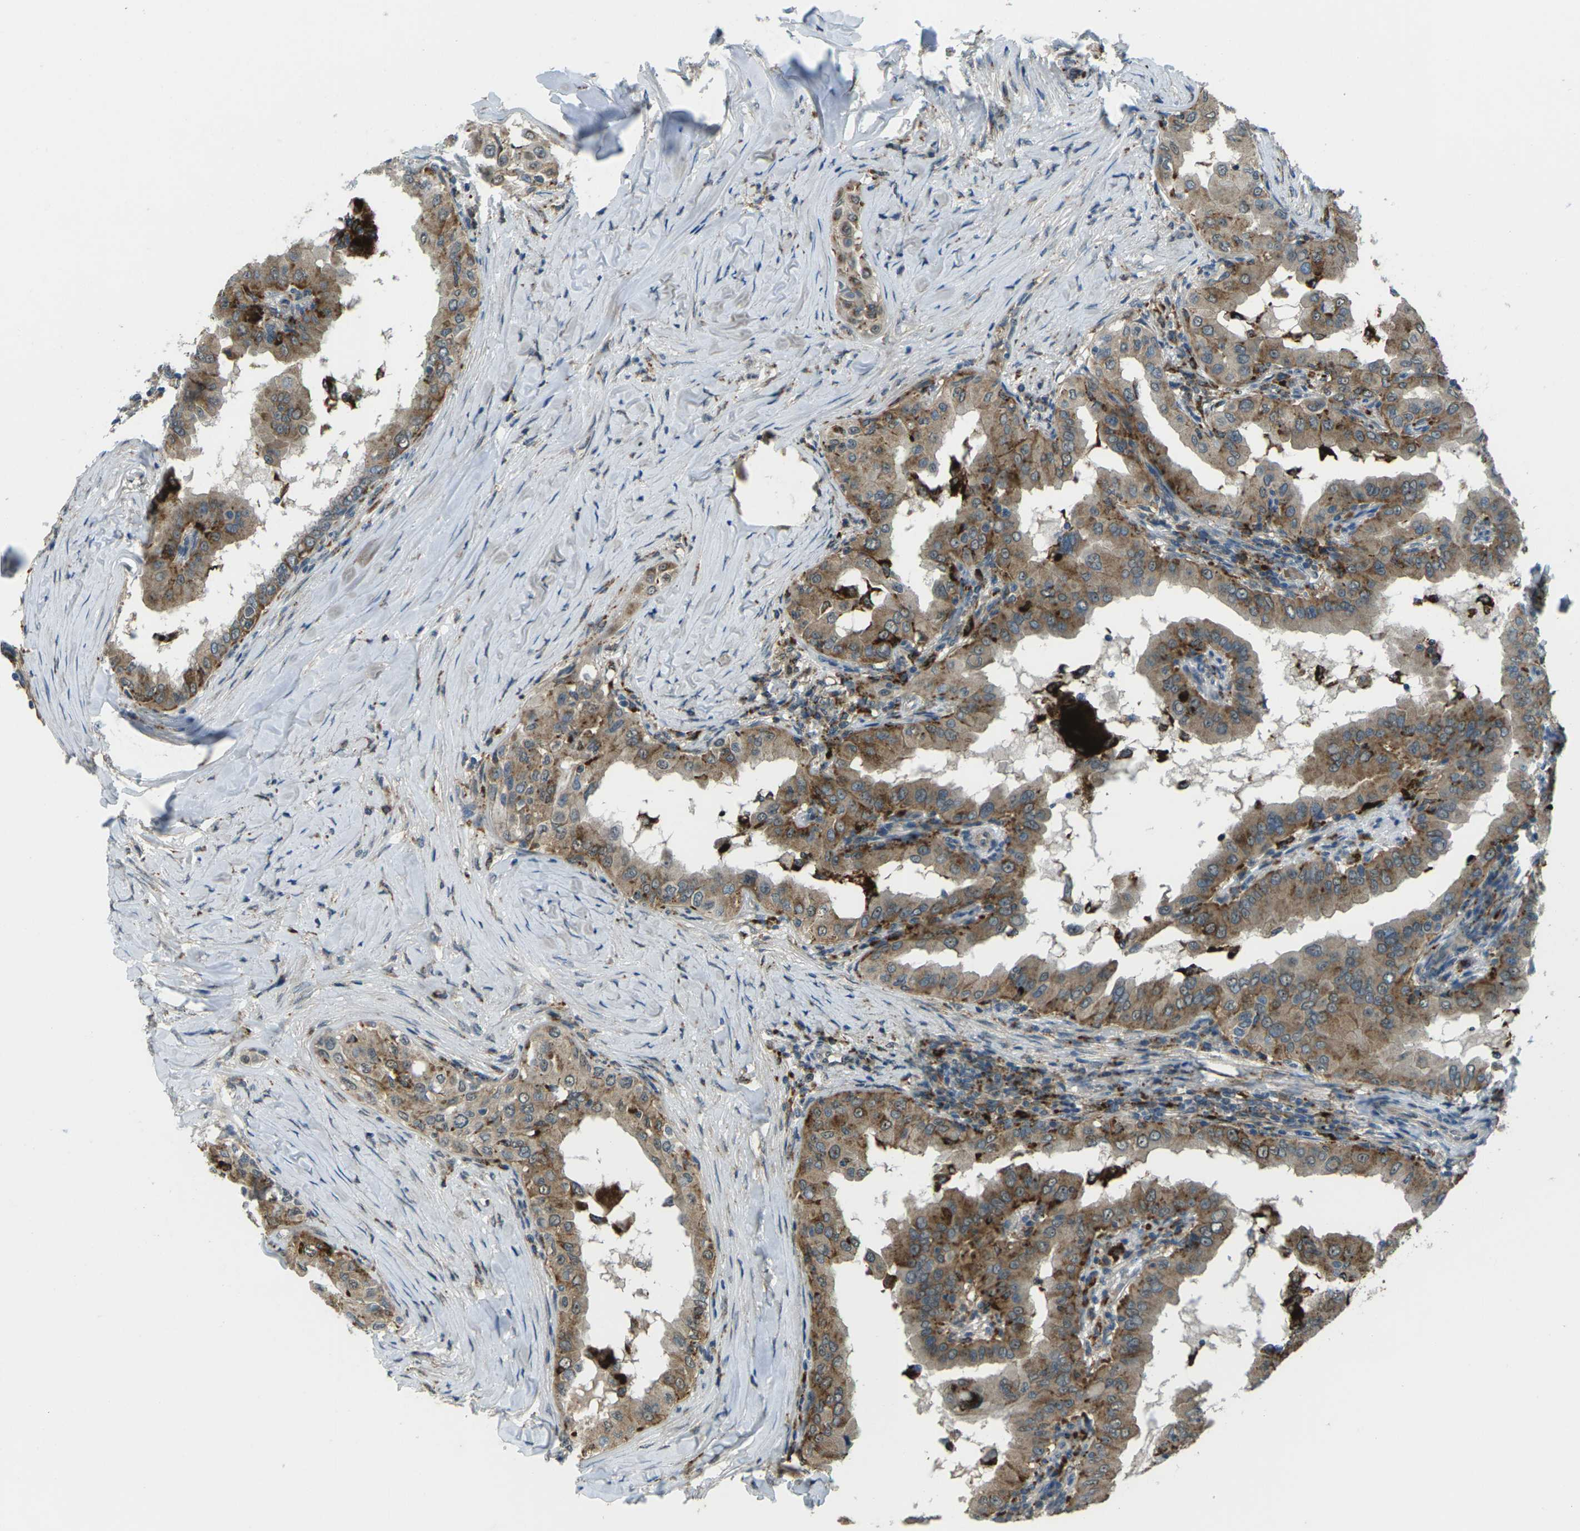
{"staining": {"intensity": "moderate", "quantity": ">75%", "location": "cytoplasmic/membranous"}, "tissue": "thyroid cancer", "cell_type": "Tumor cells", "image_type": "cancer", "snomed": [{"axis": "morphology", "description": "Papillary adenocarcinoma, NOS"}, {"axis": "topography", "description": "Thyroid gland"}], "caption": "Human thyroid cancer stained with a protein marker exhibits moderate staining in tumor cells.", "gene": "SLC31A2", "patient": {"sex": "male", "age": 33}}